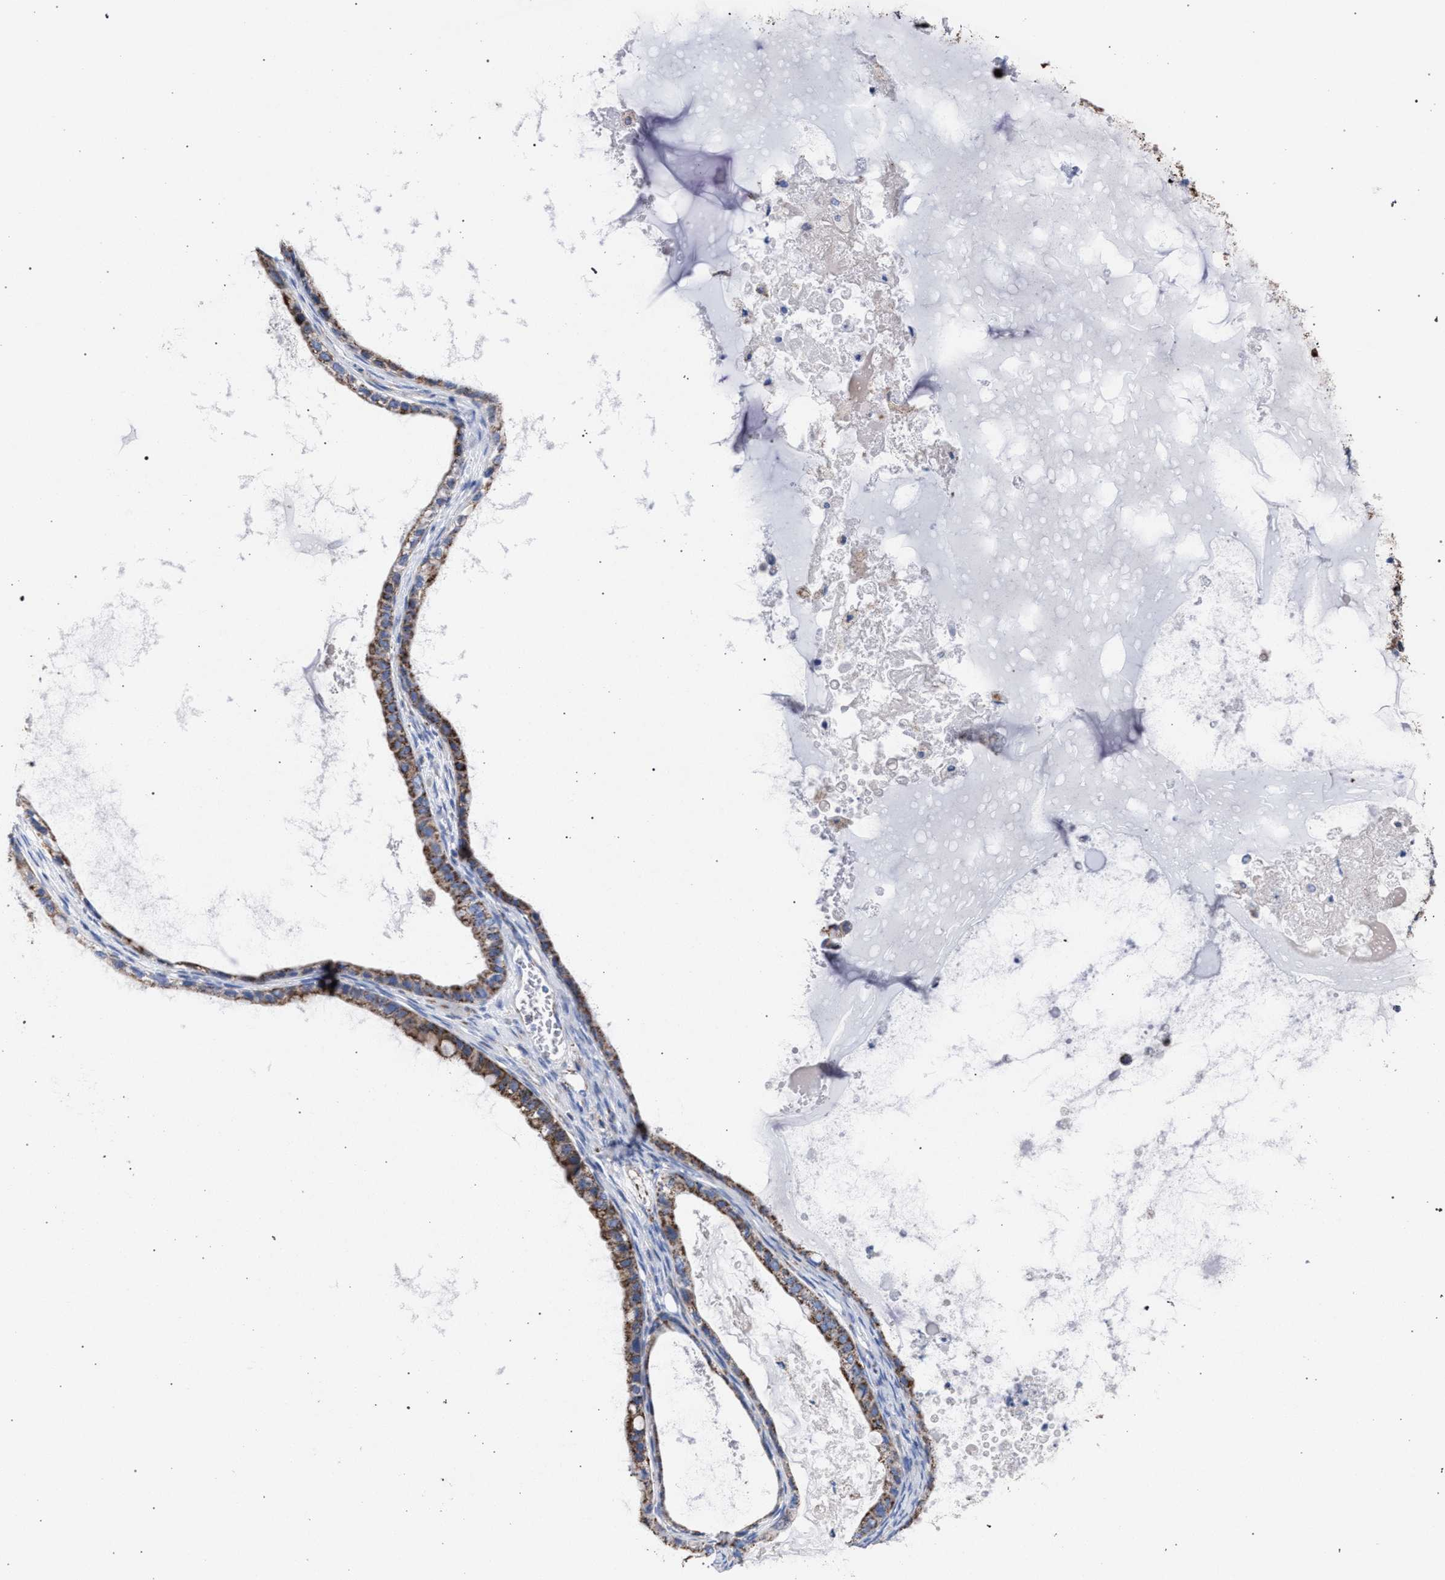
{"staining": {"intensity": "strong", "quantity": ">75%", "location": "cytoplasmic/membranous"}, "tissue": "ovarian cancer", "cell_type": "Tumor cells", "image_type": "cancer", "snomed": [{"axis": "morphology", "description": "Cystadenocarcinoma, mucinous, NOS"}, {"axis": "topography", "description": "Ovary"}], "caption": "Ovarian cancer (mucinous cystadenocarcinoma) stained for a protein (brown) displays strong cytoplasmic/membranous positive expression in about >75% of tumor cells.", "gene": "ACADS", "patient": {"sex": "female", "age": 80}}